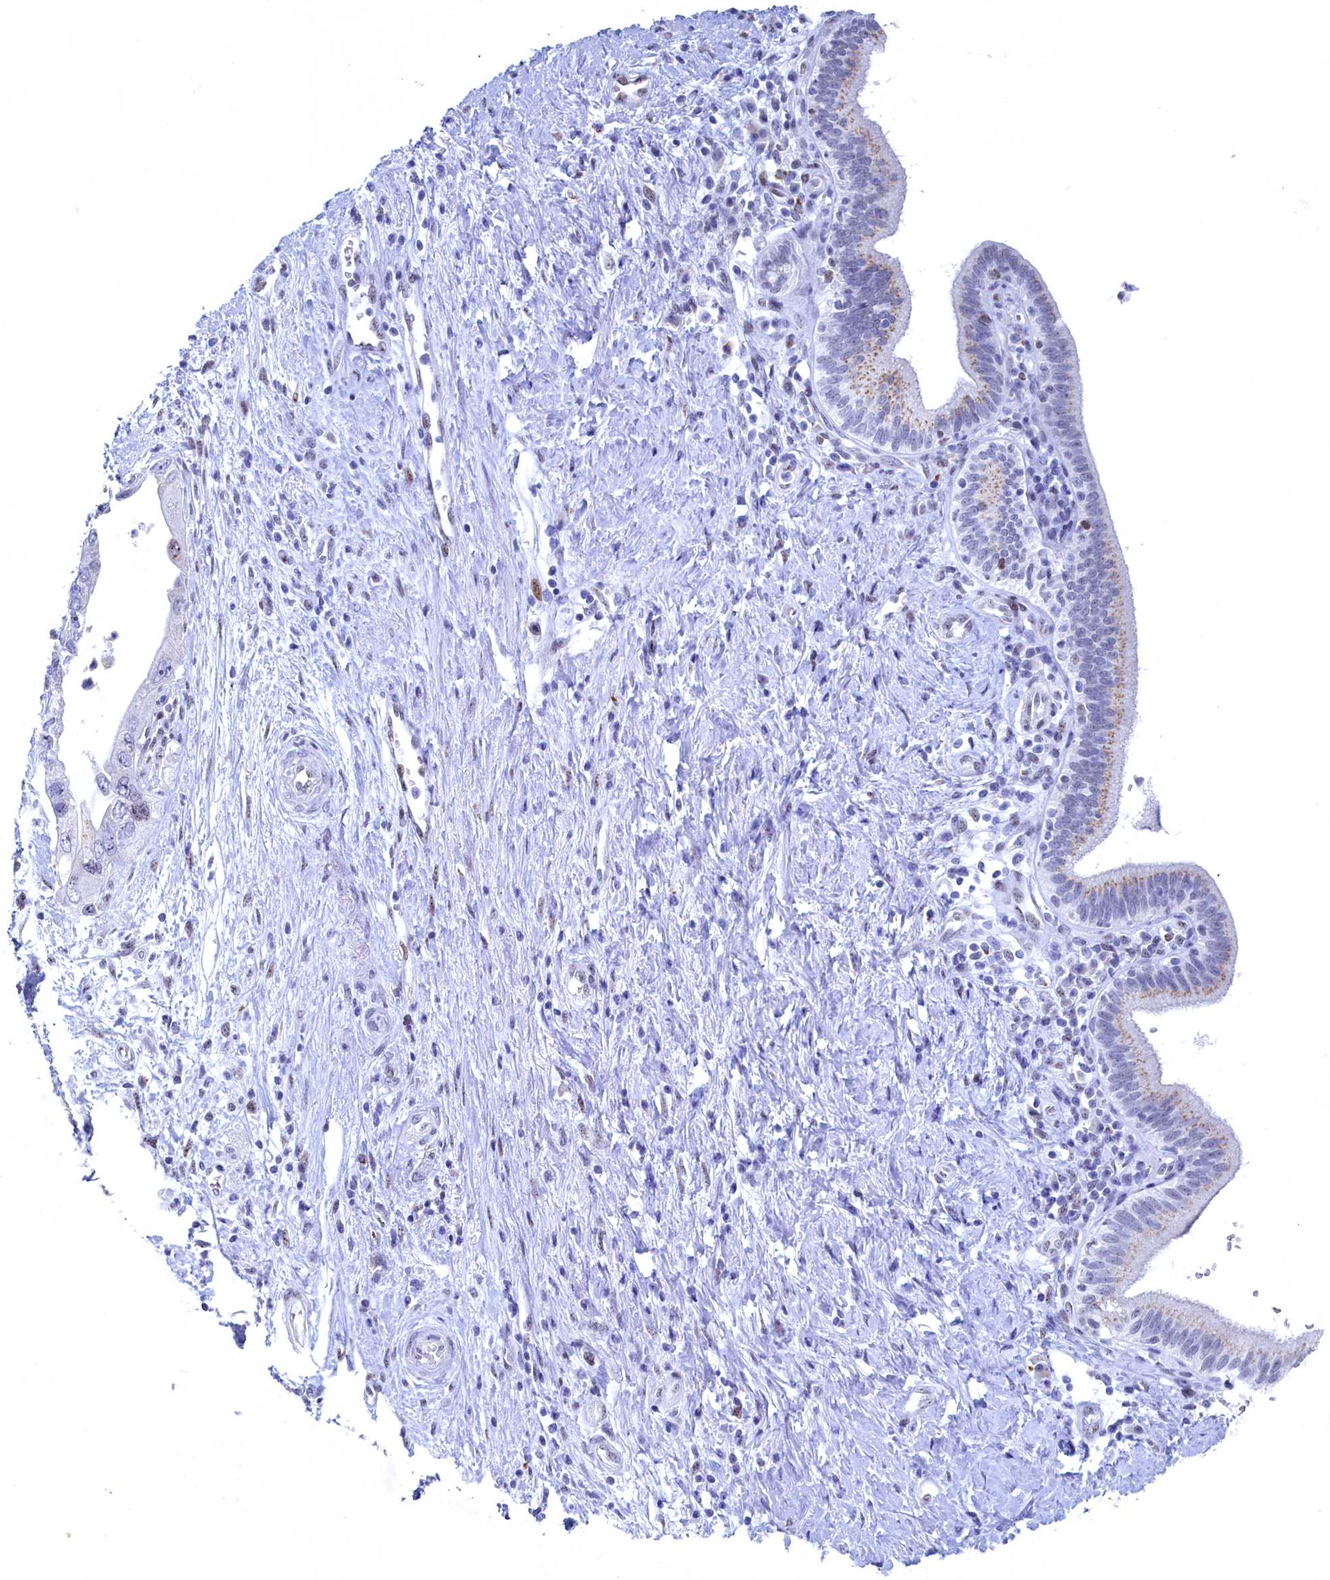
{"staining": {"intensity": "weak", "quantity": "25%-75%", "location": "cytoplasmic/membranous"}, "tissue": "pancreatic cancer", "cell_type": "Tumor cells", "image_type": "cancer", "snomed": [{"axis": "morphology", "description": "Adenocarcinoma, NOS"}, {"axis": "topography", "description": "Pancreas"}], "caption": "IHC of human pancreatic cancer (adenocarcinoma) displays low levels of weak cytoplasmic/membranous staining in approximately 25%-75% of tumor cells.", "gene": "WDR76", "patient": {"sex": "female", "age": 73}}